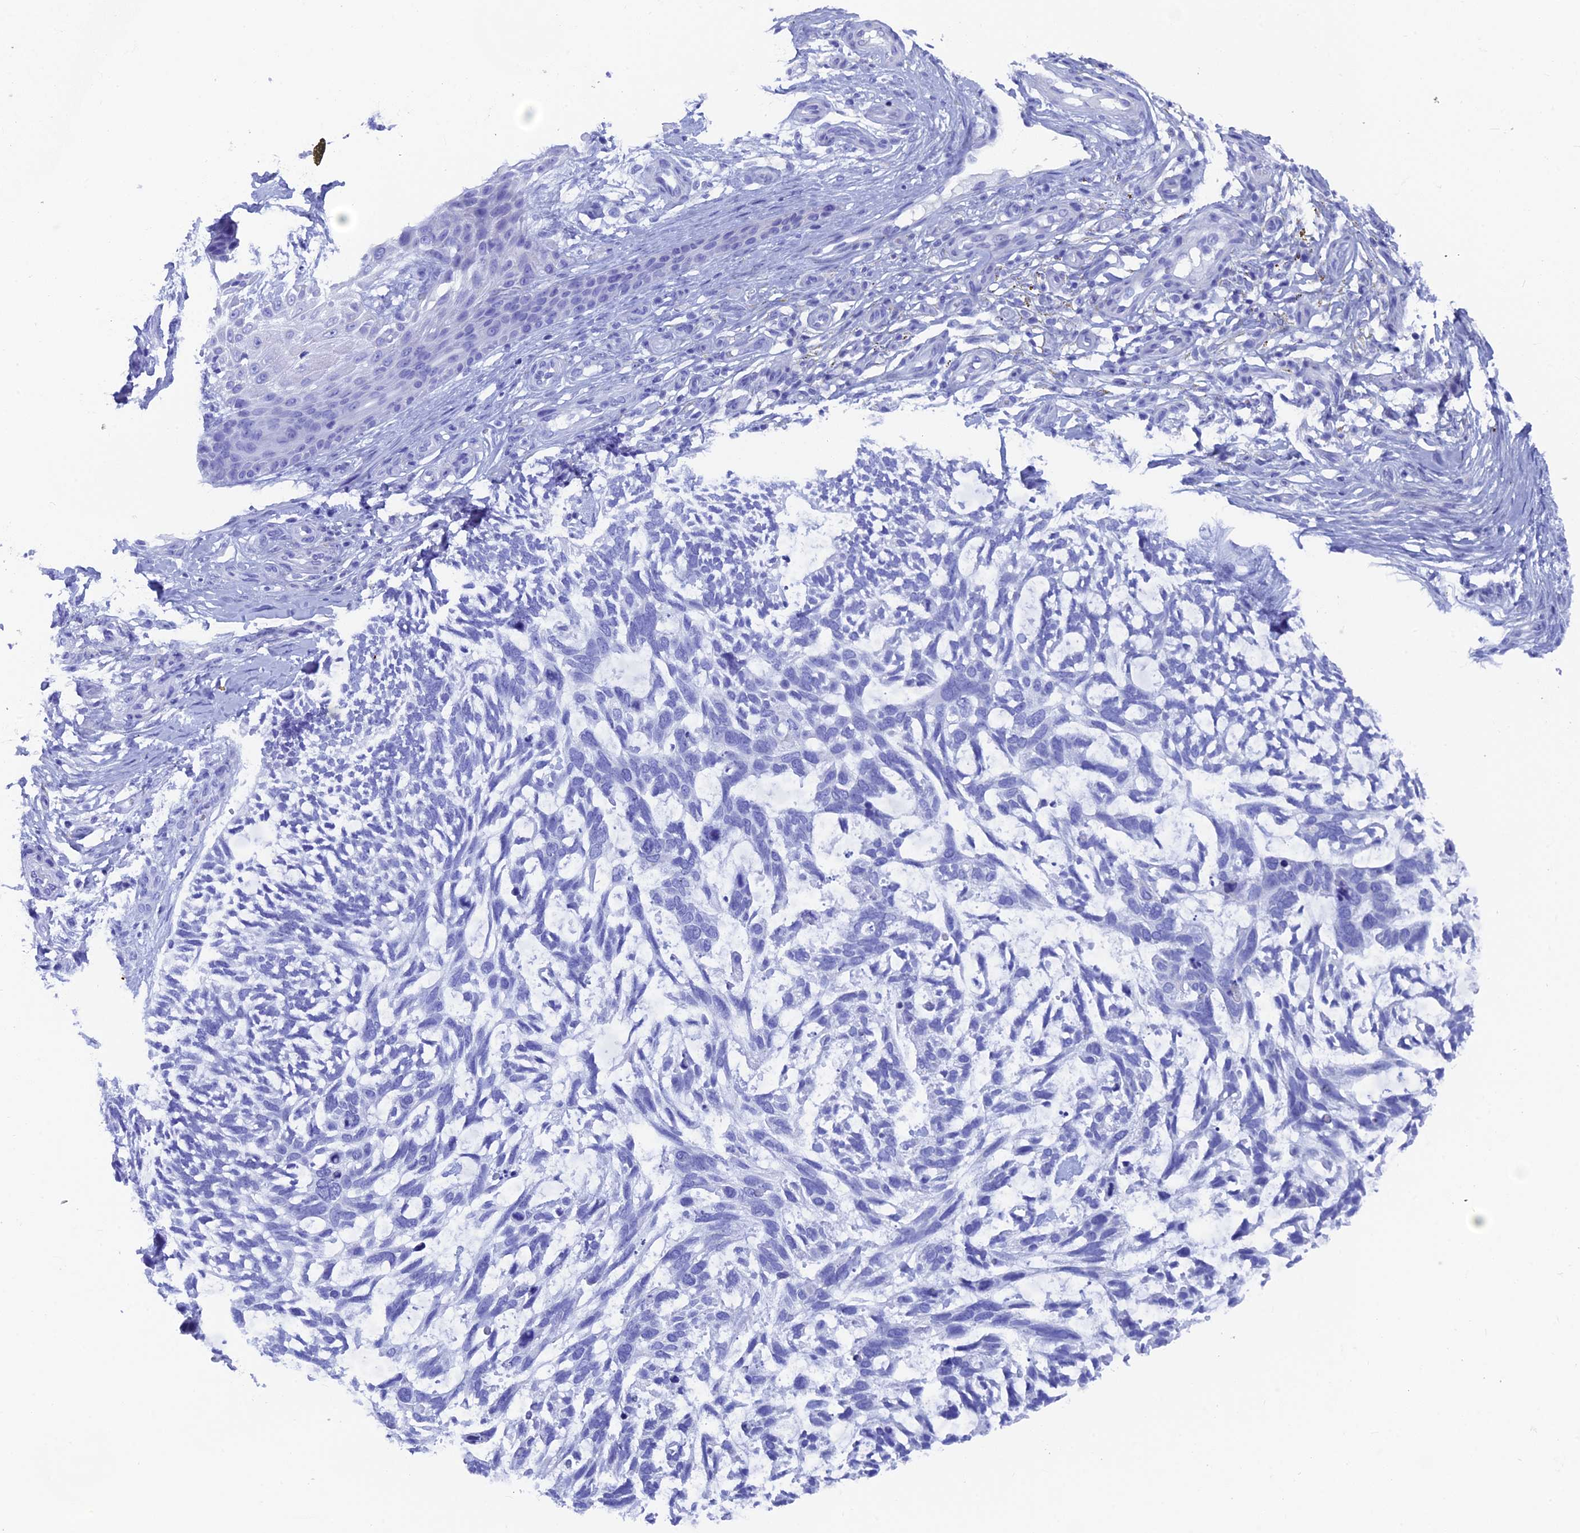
{"staining": {"intensity": "negative", "quantity": "none", "location": "none"}, "tissue": "skin cancer", "cell_type": "Tumor cells", "image_type": "cancer", "snomed": [{"axis": "morphology", "description": "Basal cell carcinoma"}, {"axis": "topography", "description": "Skin"}], "caption": "Human skin basal cell carcinoma stained for a protein using IHC demonstrates no positivity in tumor cells.", "gene": "AK4", "patient": {"sex": "male", "age": 88}}